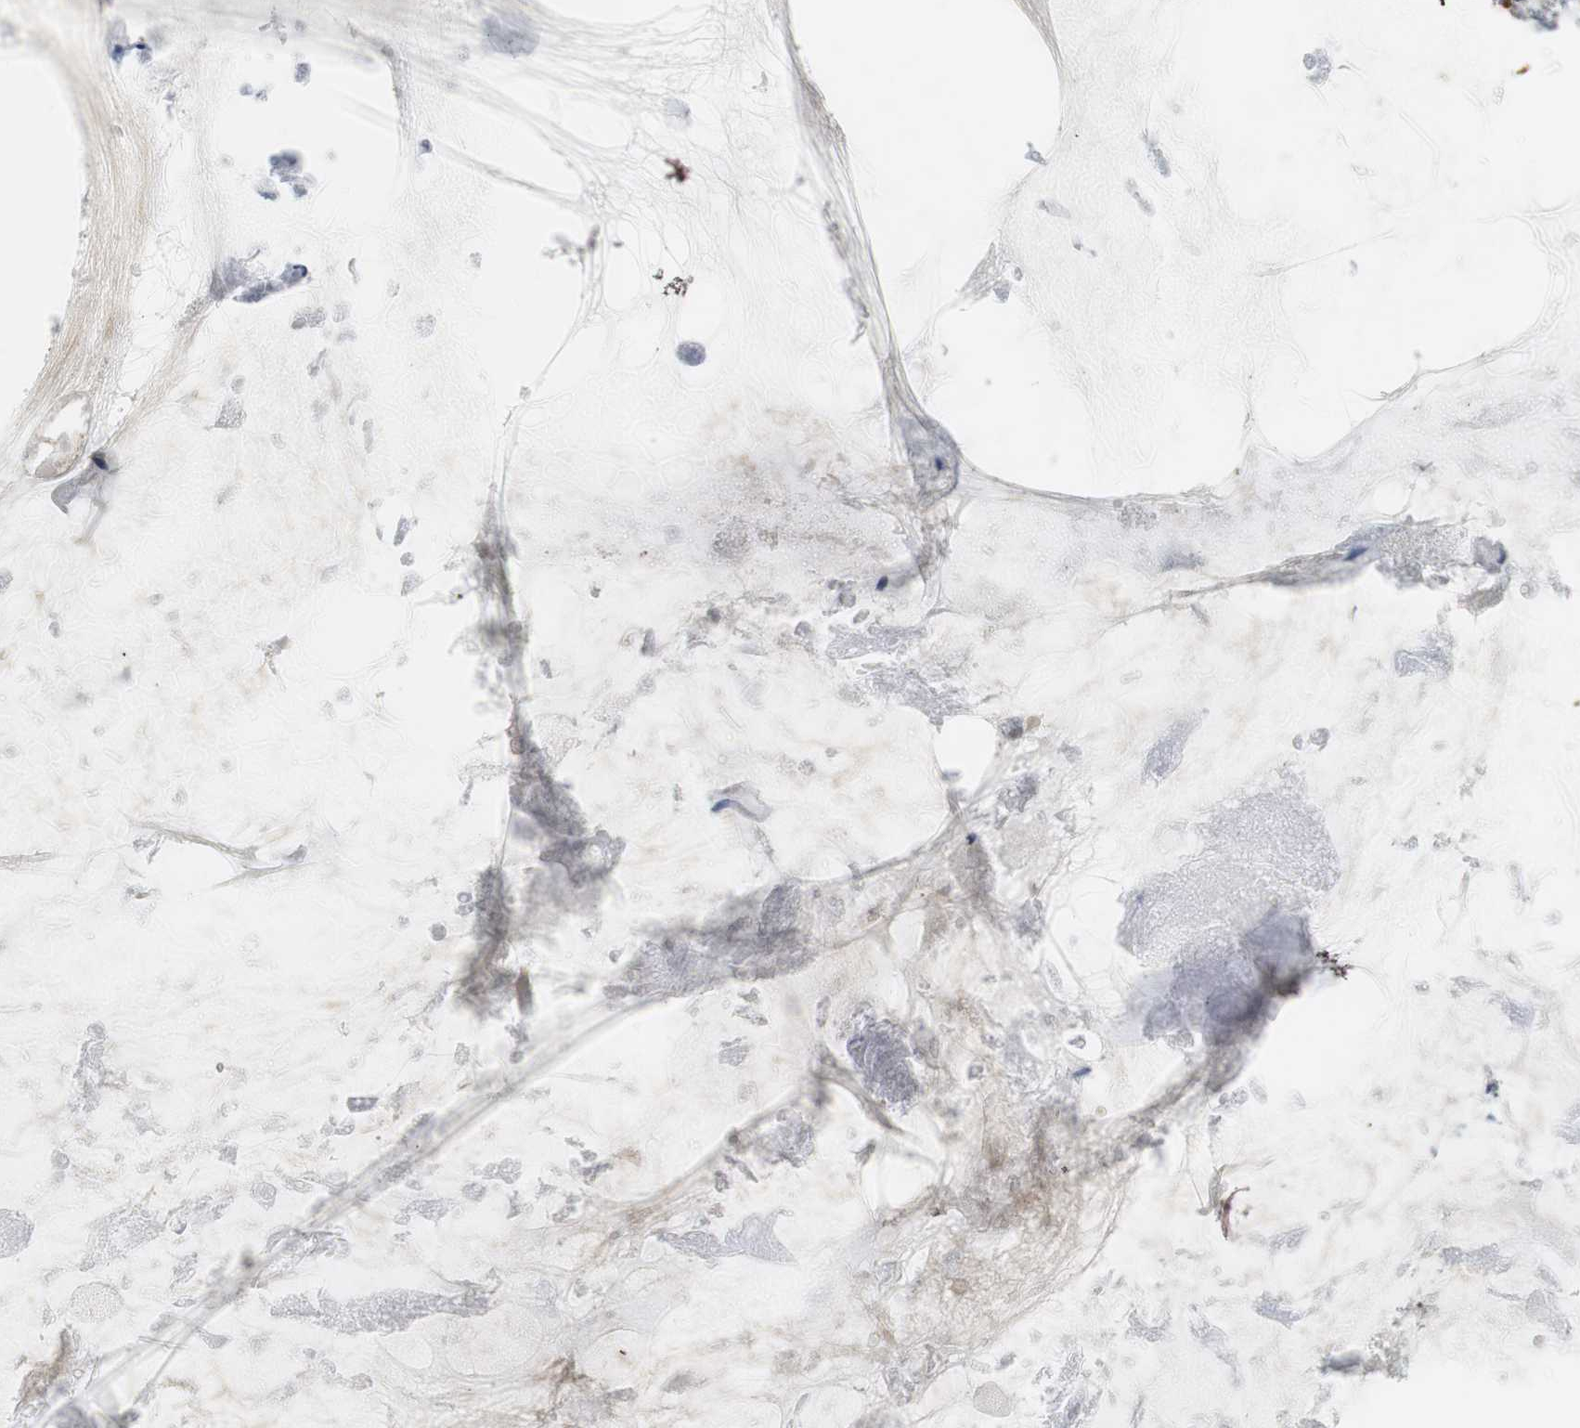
{"staining": {"intensity": "weak", "quantity": "<25%", "location": "cytoplasmic/membranous"}, "tissue": "ovarian cancer", "cell_type": "Tumor cells", "image_type": "cancer", "snomed": [{"axis": "morphology", "description": "Cystadenocarcinoma, mucinous, NOS"}, {"axis": "topography", "description": "Ovary"}], "caption": "IHC photomicrograph of human ovarian cancer (mucinous cystadenocarcinoma) stained for a protein (brown), which exhibits no expression in tumor cells.", "gene": "OSR1", "patient": {"sex": "female", "age": 61}}